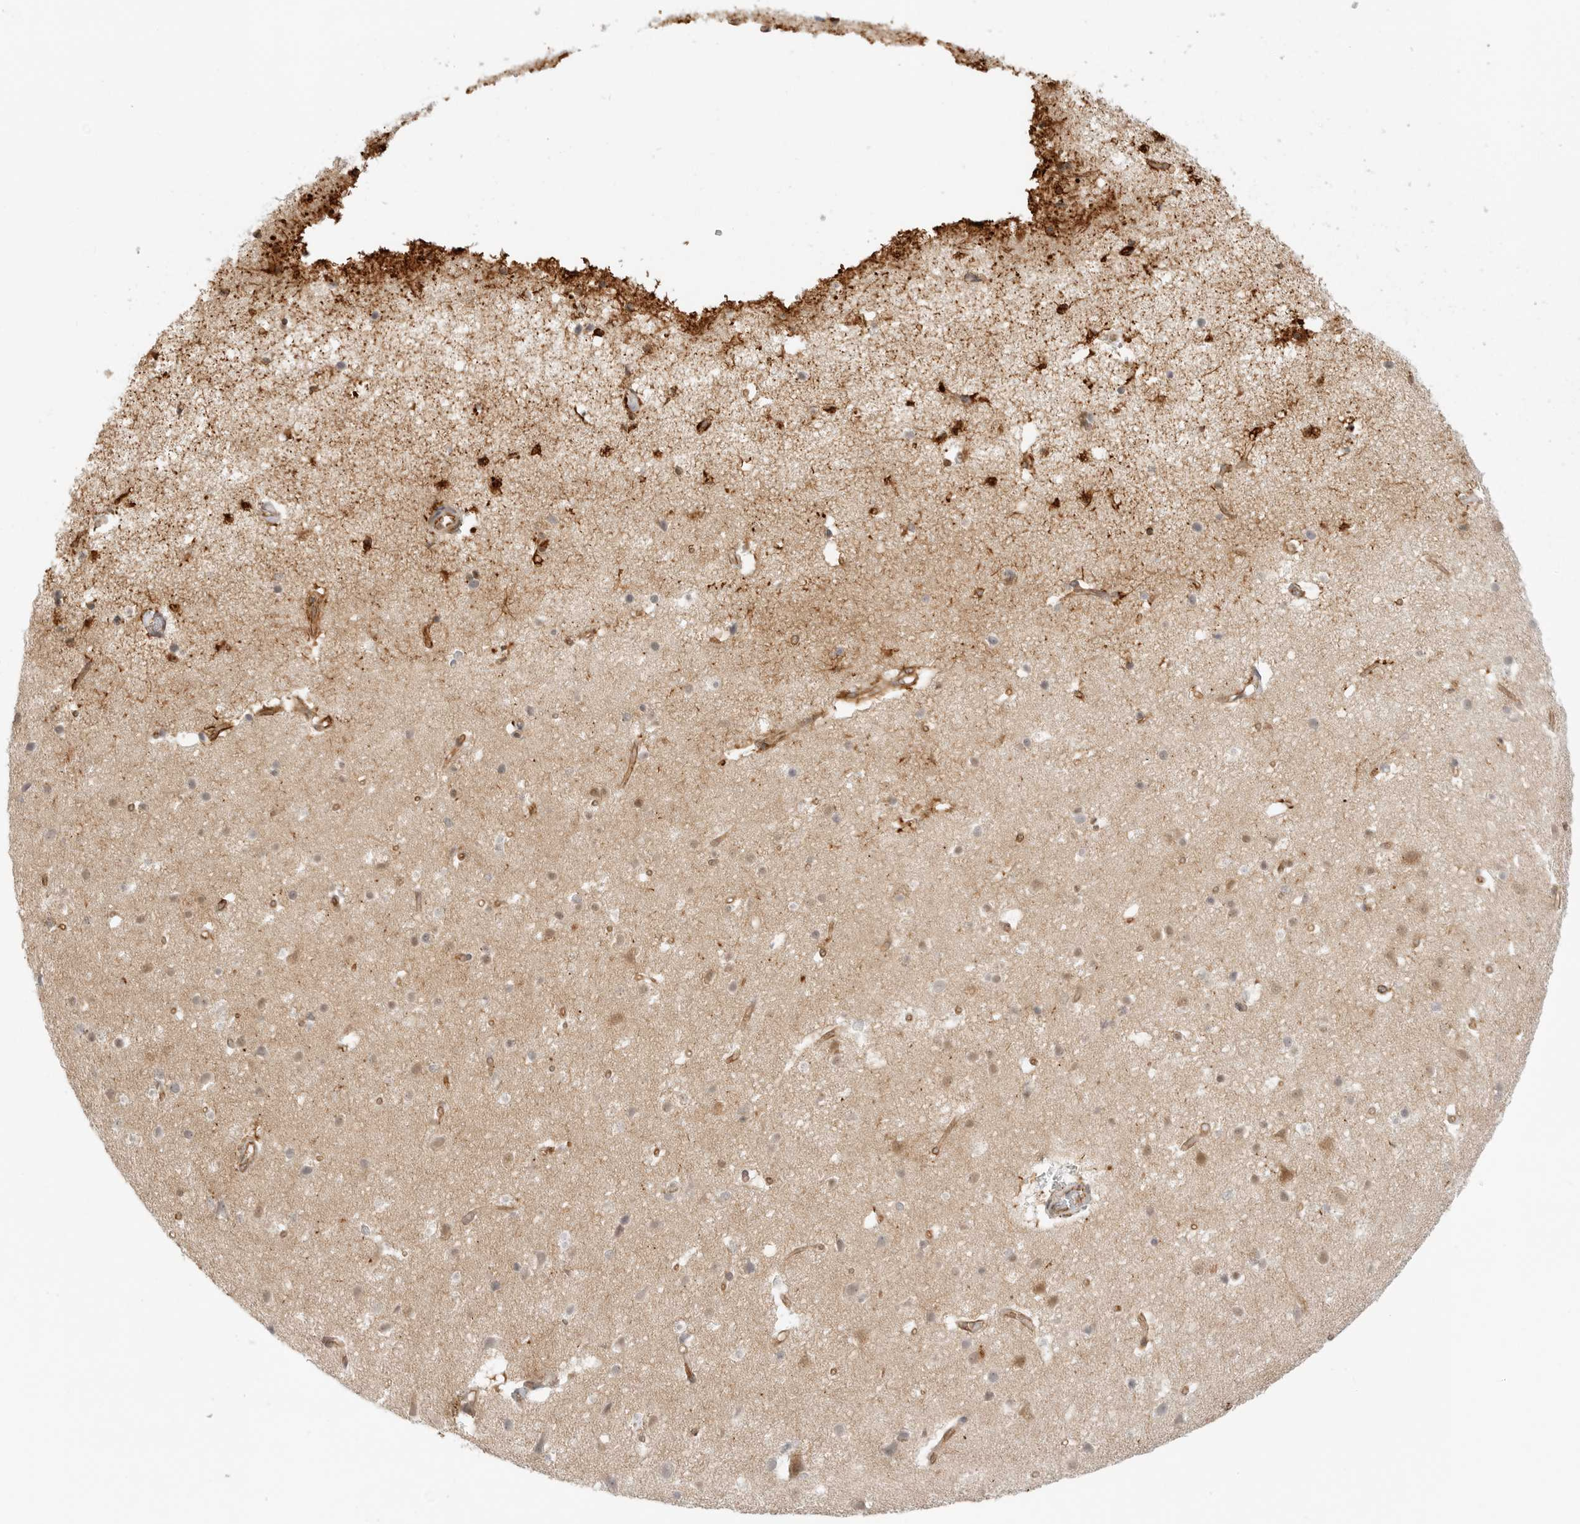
{"staining": {"intensity": "moderate", "quantity": ">75%", "location": "cytoplasmic/membranous"}, "tissue": "cerebral cortex", "cell_type": "Endothelial cells", "image_type": "normal", "snomed": [{"axis": "morphology", "description": "Normal tissue, NOS"}, {"axis": "topography", "description": "Cerebral cortex"}], "caption": "Benign cerebral cortex was stained to show a protein in brown. There is medium levels of moderate cytoplasmic/membranous staining in approximately >75% of endothelial cells.", "gene": "ATOH7", "patient": {"sex": "male", "age": 54}}